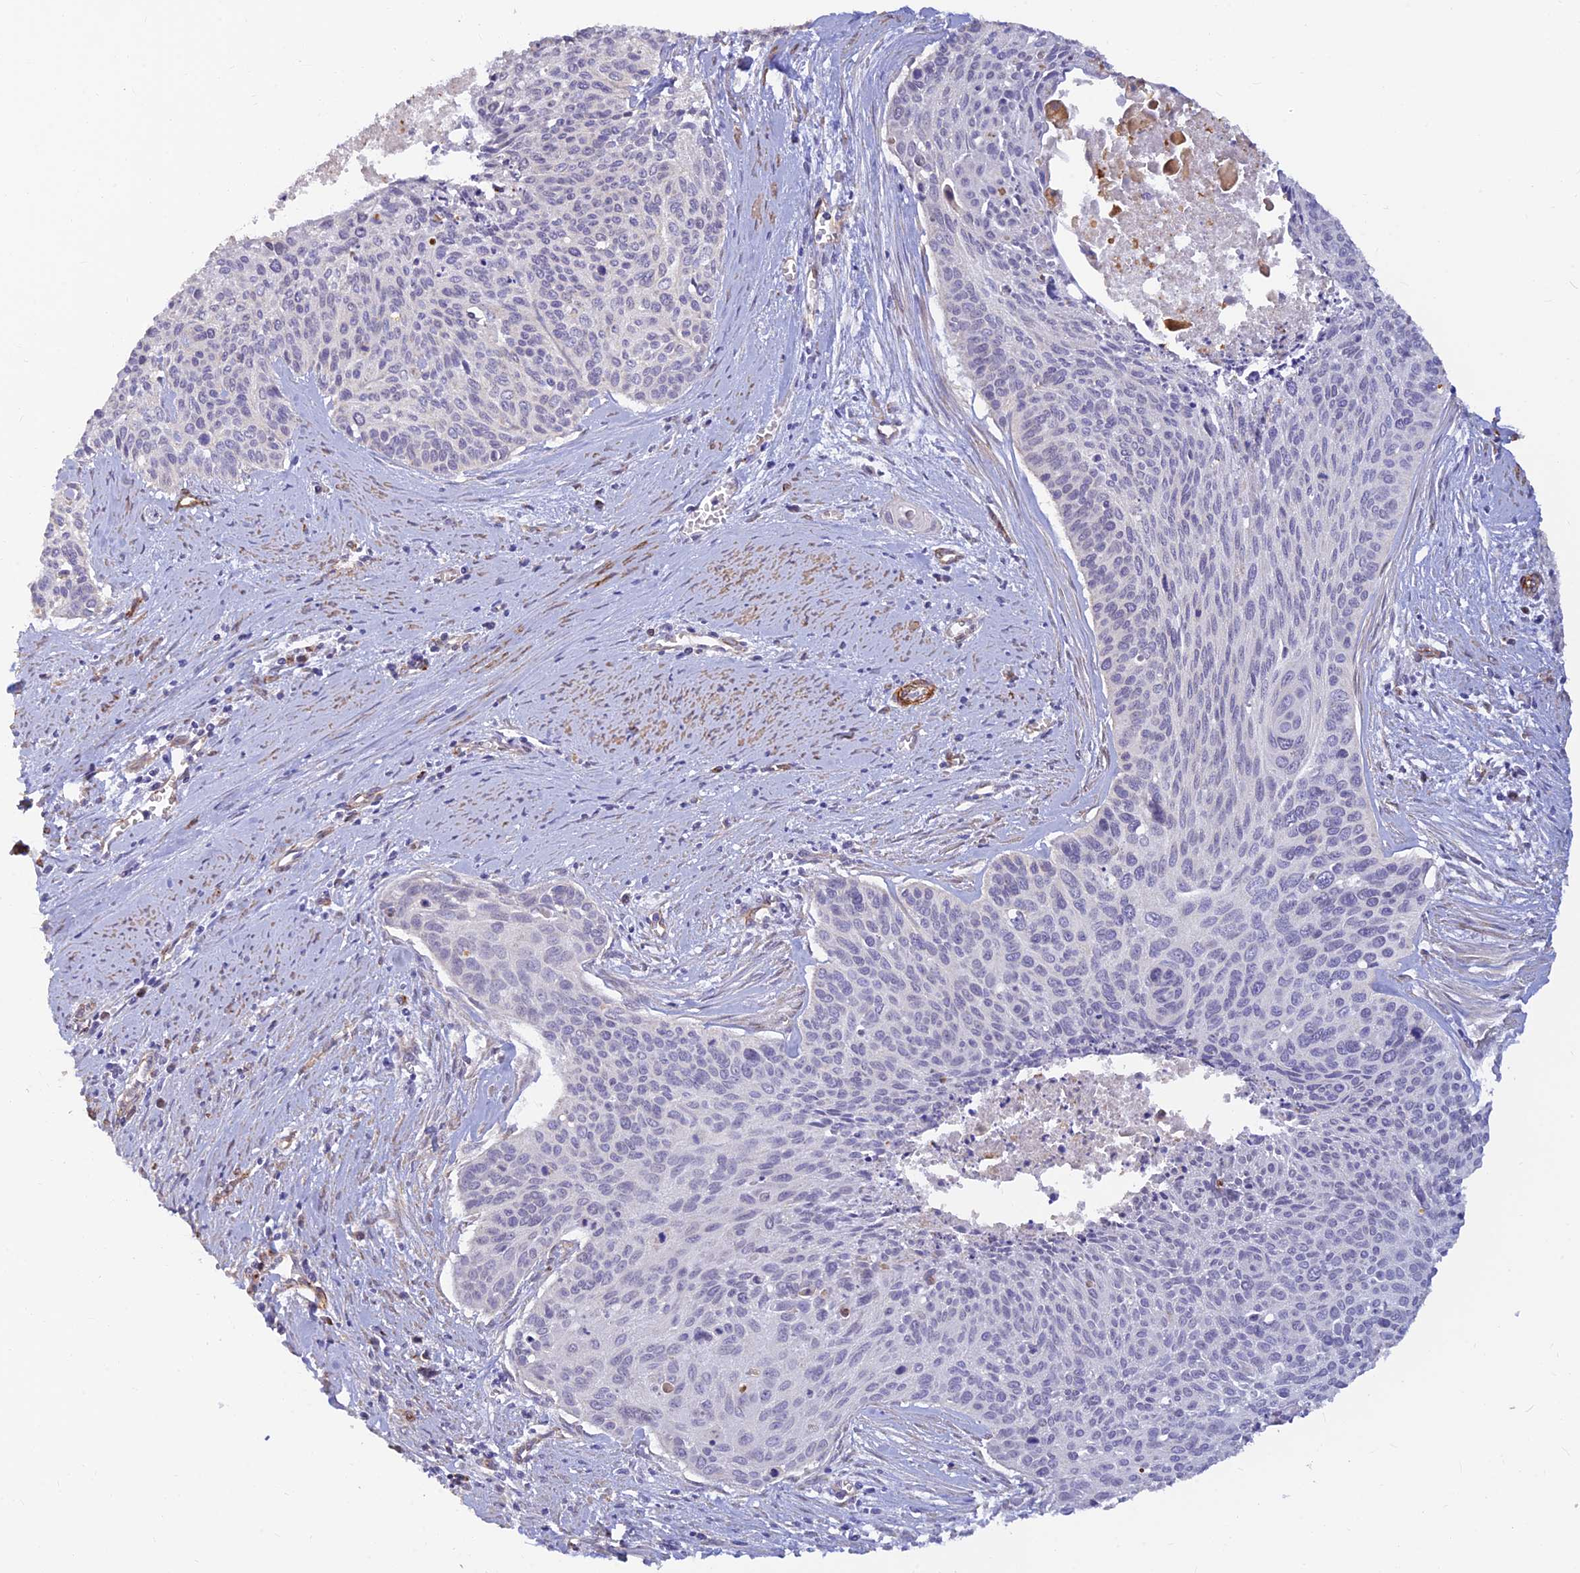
{"staining": {"intensity": "negative", "quantity": "none", "location": "none"}, "tissue": "cervical cancer", "cell_type": "Tumor cells", "image_type": "cancer", "snomed": [{"axis": "morphology", "description": "Squamous cell carcinoma, NOS"}, {"axis": "topography", "description": "Cervix"}], "caption": "Immunohistochemical staining of human cervical cancer (squamous cell carcinoma) demonstrates no significant positivity in tumor cells.", "gene": "ALDH1L2", "patient": {"sex": "female", "age": 55}}